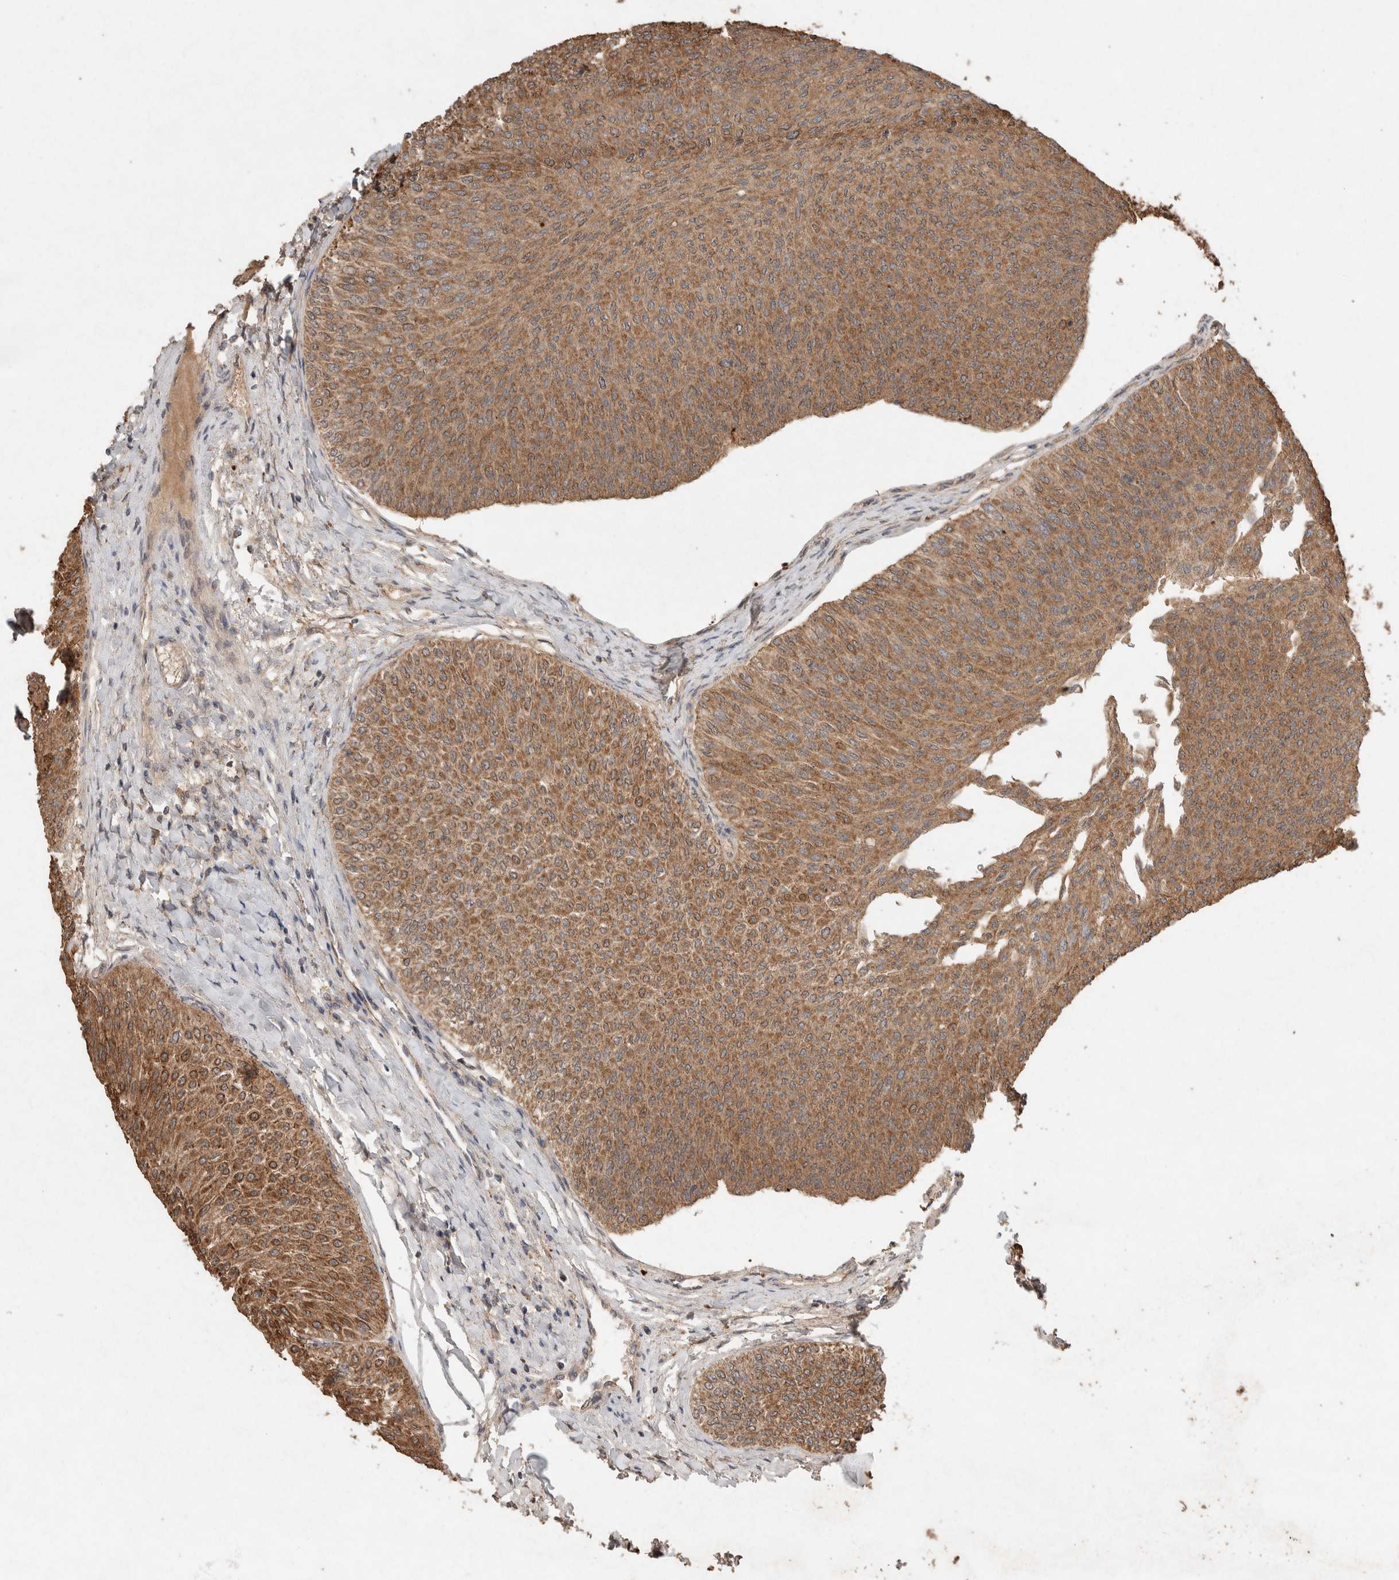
{"staining": {"intensity": "moderate", "quantity": ">75%", "location": "cytoplasmic/membranous"}, "tissue": "urothelial cancer", "cell_type": "Tumor cells", "image_type": "cancer", "snomed": [{"axis": "morphology", "description": "Urothelial carcinoma, Low grade"}, {"axis": "topography", "description": "Urinary bladder"}], "caption": "Immunohistochemical staining of human low-grade urothelial carcinoma exhibits medium levels of moderate cytoplasmic/membranous positivity in approximately >75% of tumor cells. The protein of interest is stained brown, and the nuclei are stained in blue (DAB IHC with brightfield microscopy, high magnification).", "gene": "KCNJ5", "patient": {"sex": "male", "age": 78}}